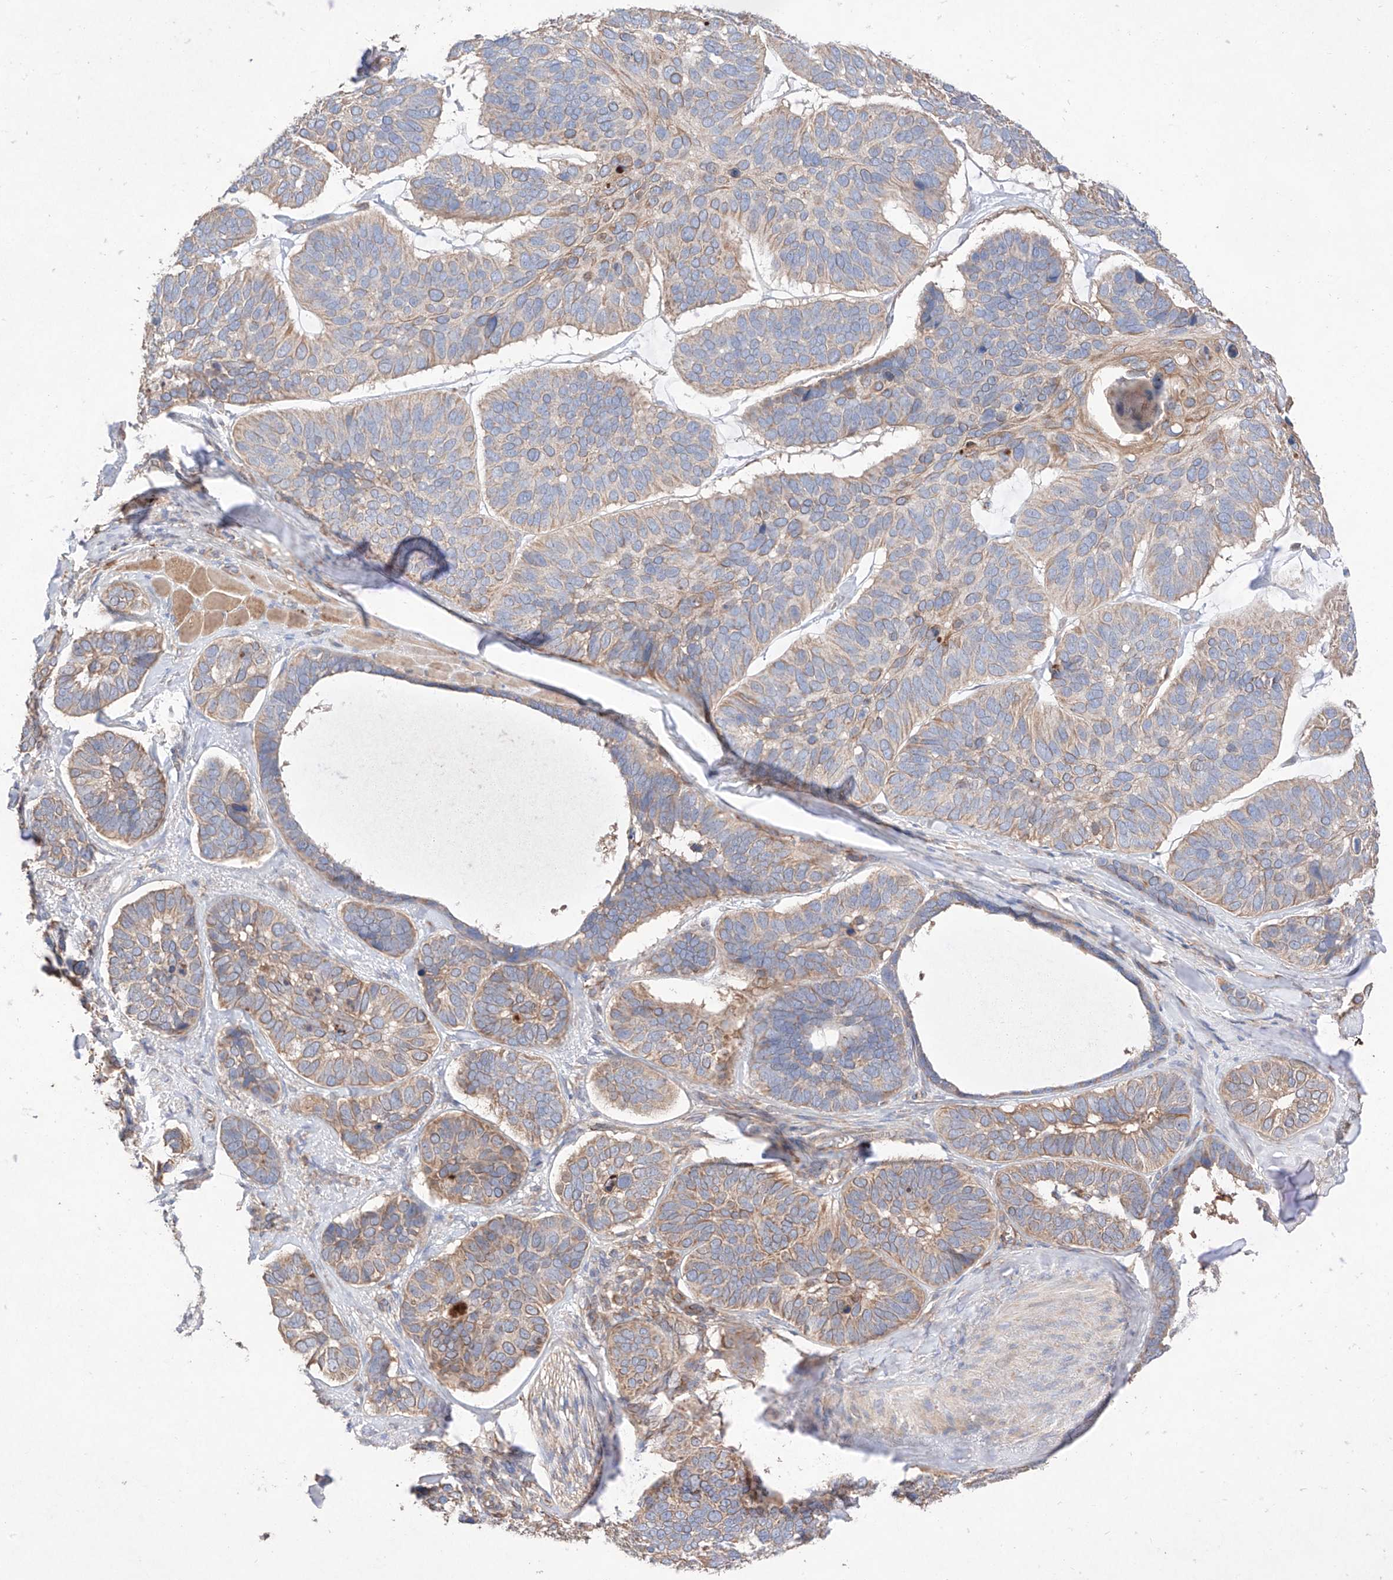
{"staining": {"intensity": "weak", "quantity": ">75%", "location": "cytoplasmic/membranous"}, "tissue": "skin cancer", "cell_type": "Tumor cells", "image_type": "cancer", "snomed": [{"axis": "morphology", "description": "Basal cell carcinoma"}, {"axis": "topography", "description": "Skin"}], "caption": "Weak cytoplasmic/membranous expression for a protein is identified in approximately >75% of tumor cells of basal cell carcinoma (skin) using immunohistochemistry (IHC).", "gene": "C6orf62", "patient": {"sex": "male", "age": 62}}